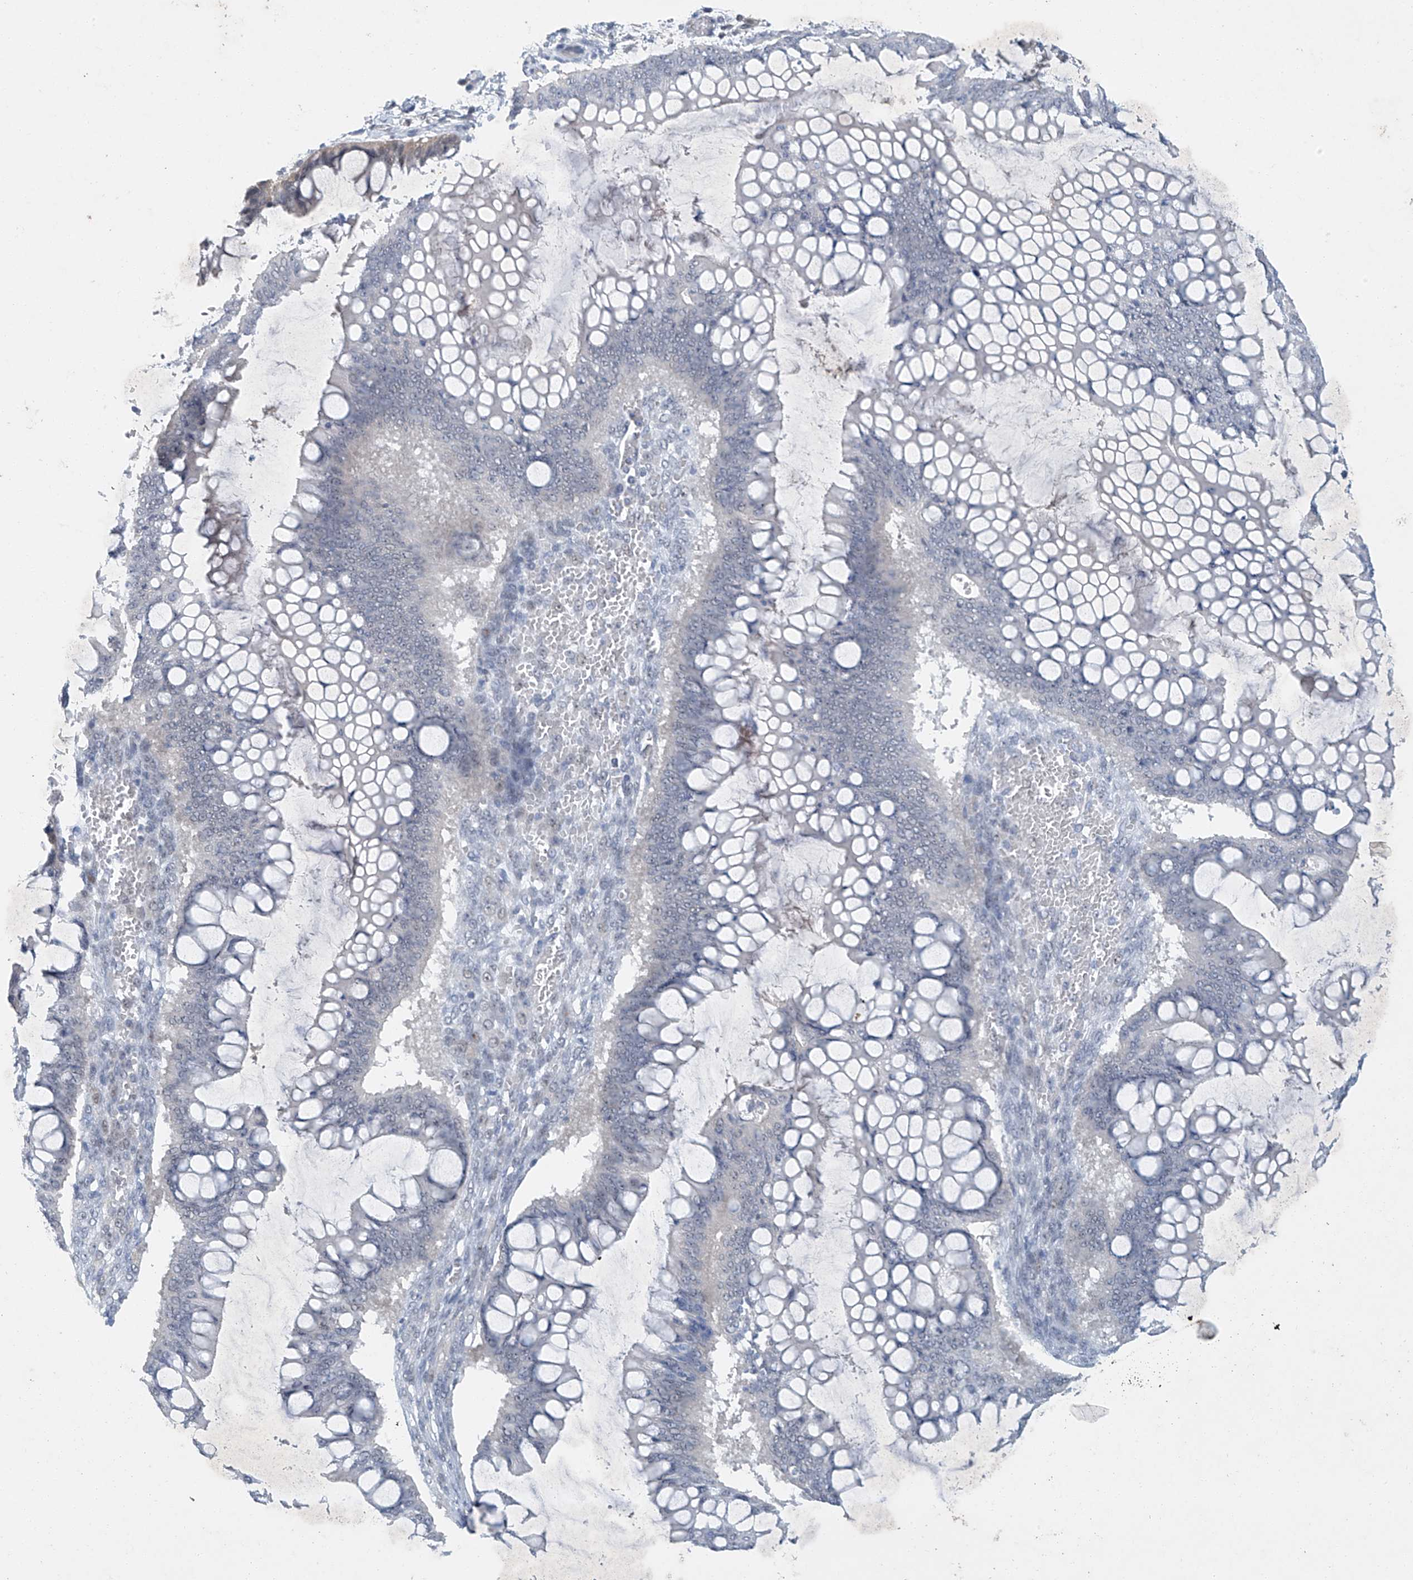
{"staining": {"intensity": "negative", "quantity": "none", "location": "none"}, "tissue": "ovarian cancer", "cell_type": "Tumor cells", "image_type": "cancer", "snomed": [{"axis": "morphology", "description": "Cystadenocarcinoma, mucinous, NOS"}, {"axis": "topography", "description": "Ovary"}], "caption": "Immunohistochemistry (IHC) of human ovarian cancer (mucinous cystadenocarcinoma) demonstrates no expression in tumor cells.", "gene": "TAF8", "patient": {"sex": "female", "age": 73}}